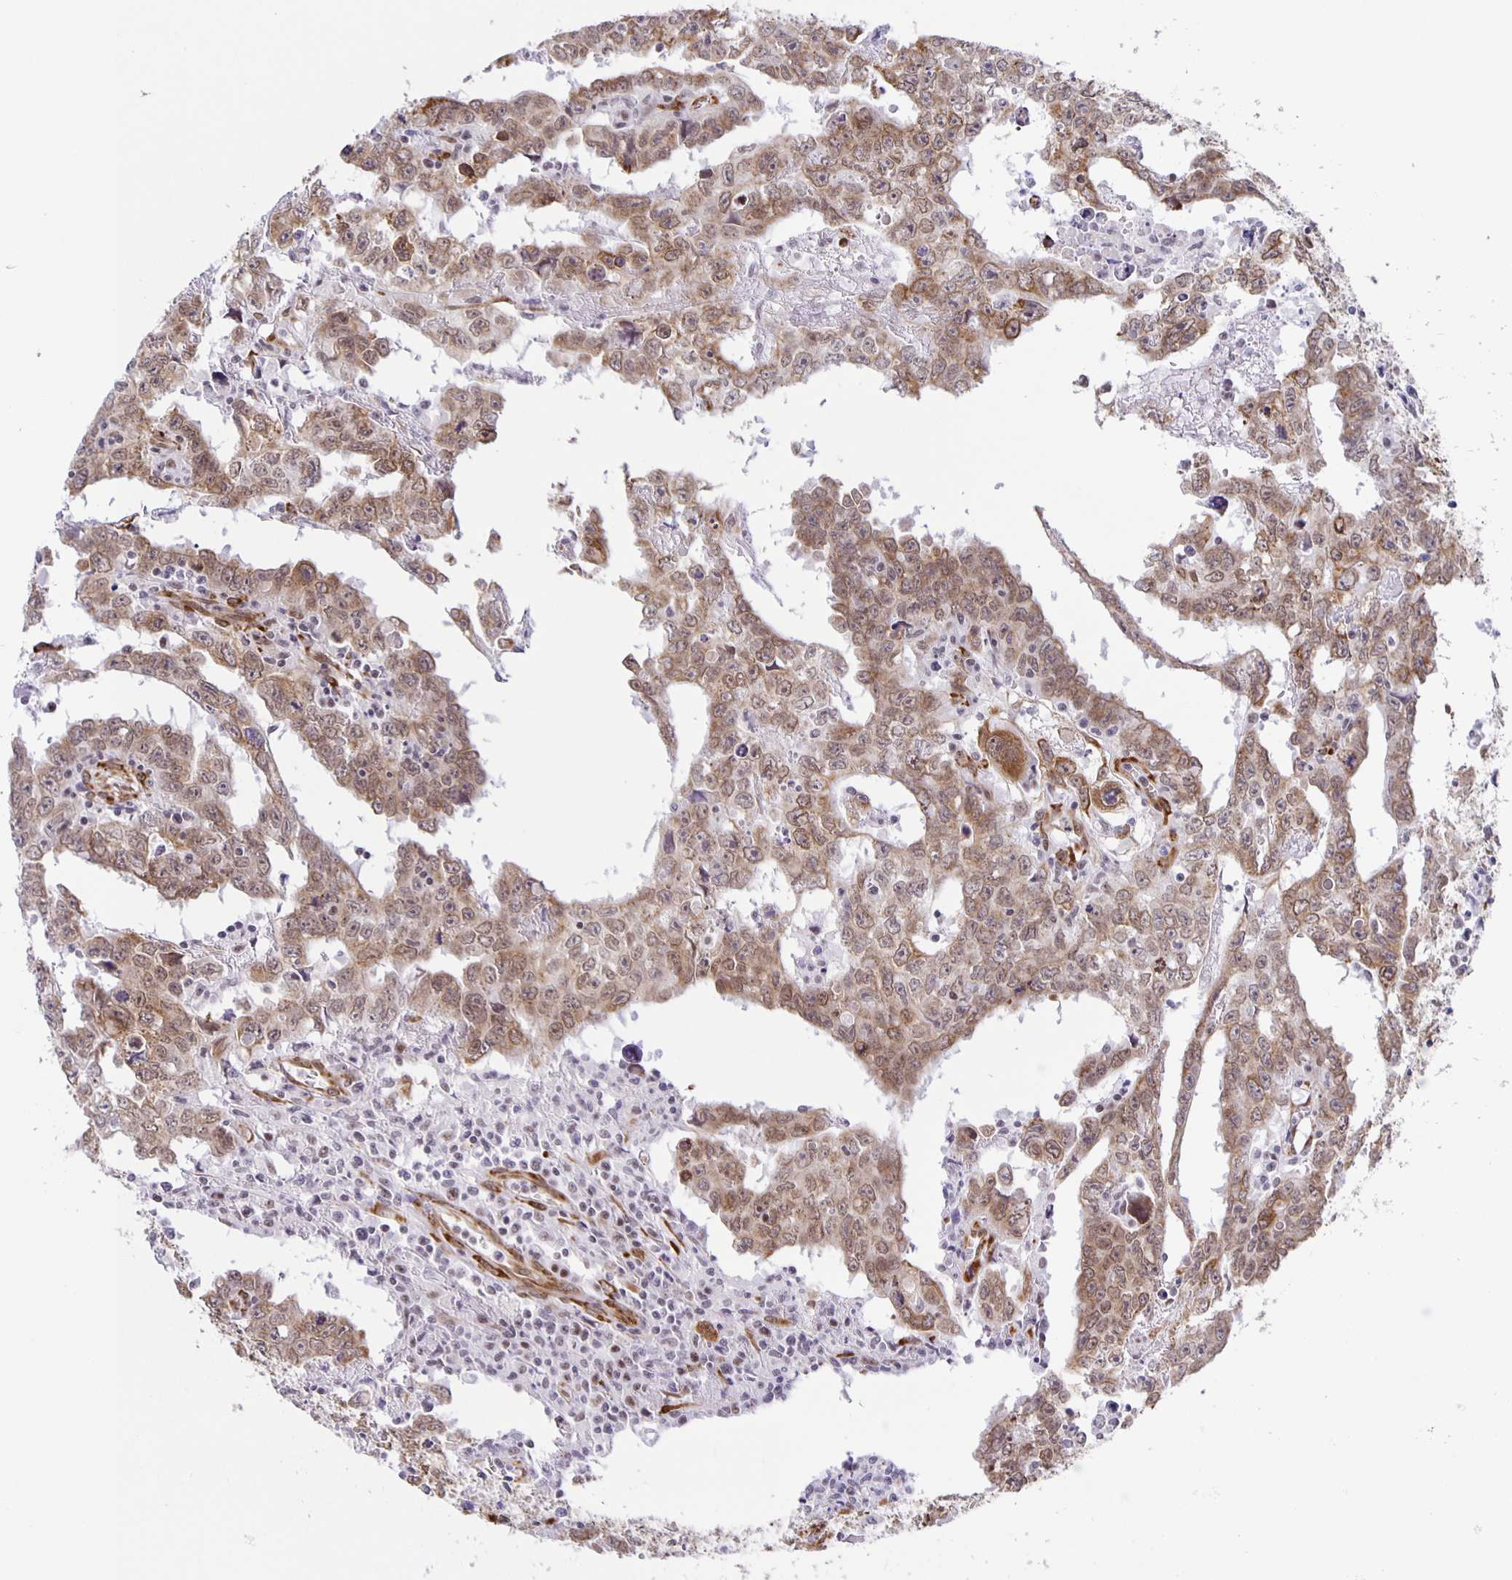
{"staining": {"intensity": "moderate", "quantity": ">75%", "location": "cytoplasmic/membranous,nuclear"}, "tissue": "testis cancer", "cell_type": "Tumor cells", "image_type": "cancer", "snomed": [{"axis": "morphology", "description": "Carcinoma, Embryonal, NOS"}, {"axis": "topography", "description": "Testis"}], "caption": "Testis cancer (embryonal carcinoma) was stained to show a protein in brown. There is medium levels of moderate cytoplasmic/membranous and nuclear expression in about >75% of tumor cells.", "gene": "ZRANB2", "patient": {"sex": "male", "age": 22}}